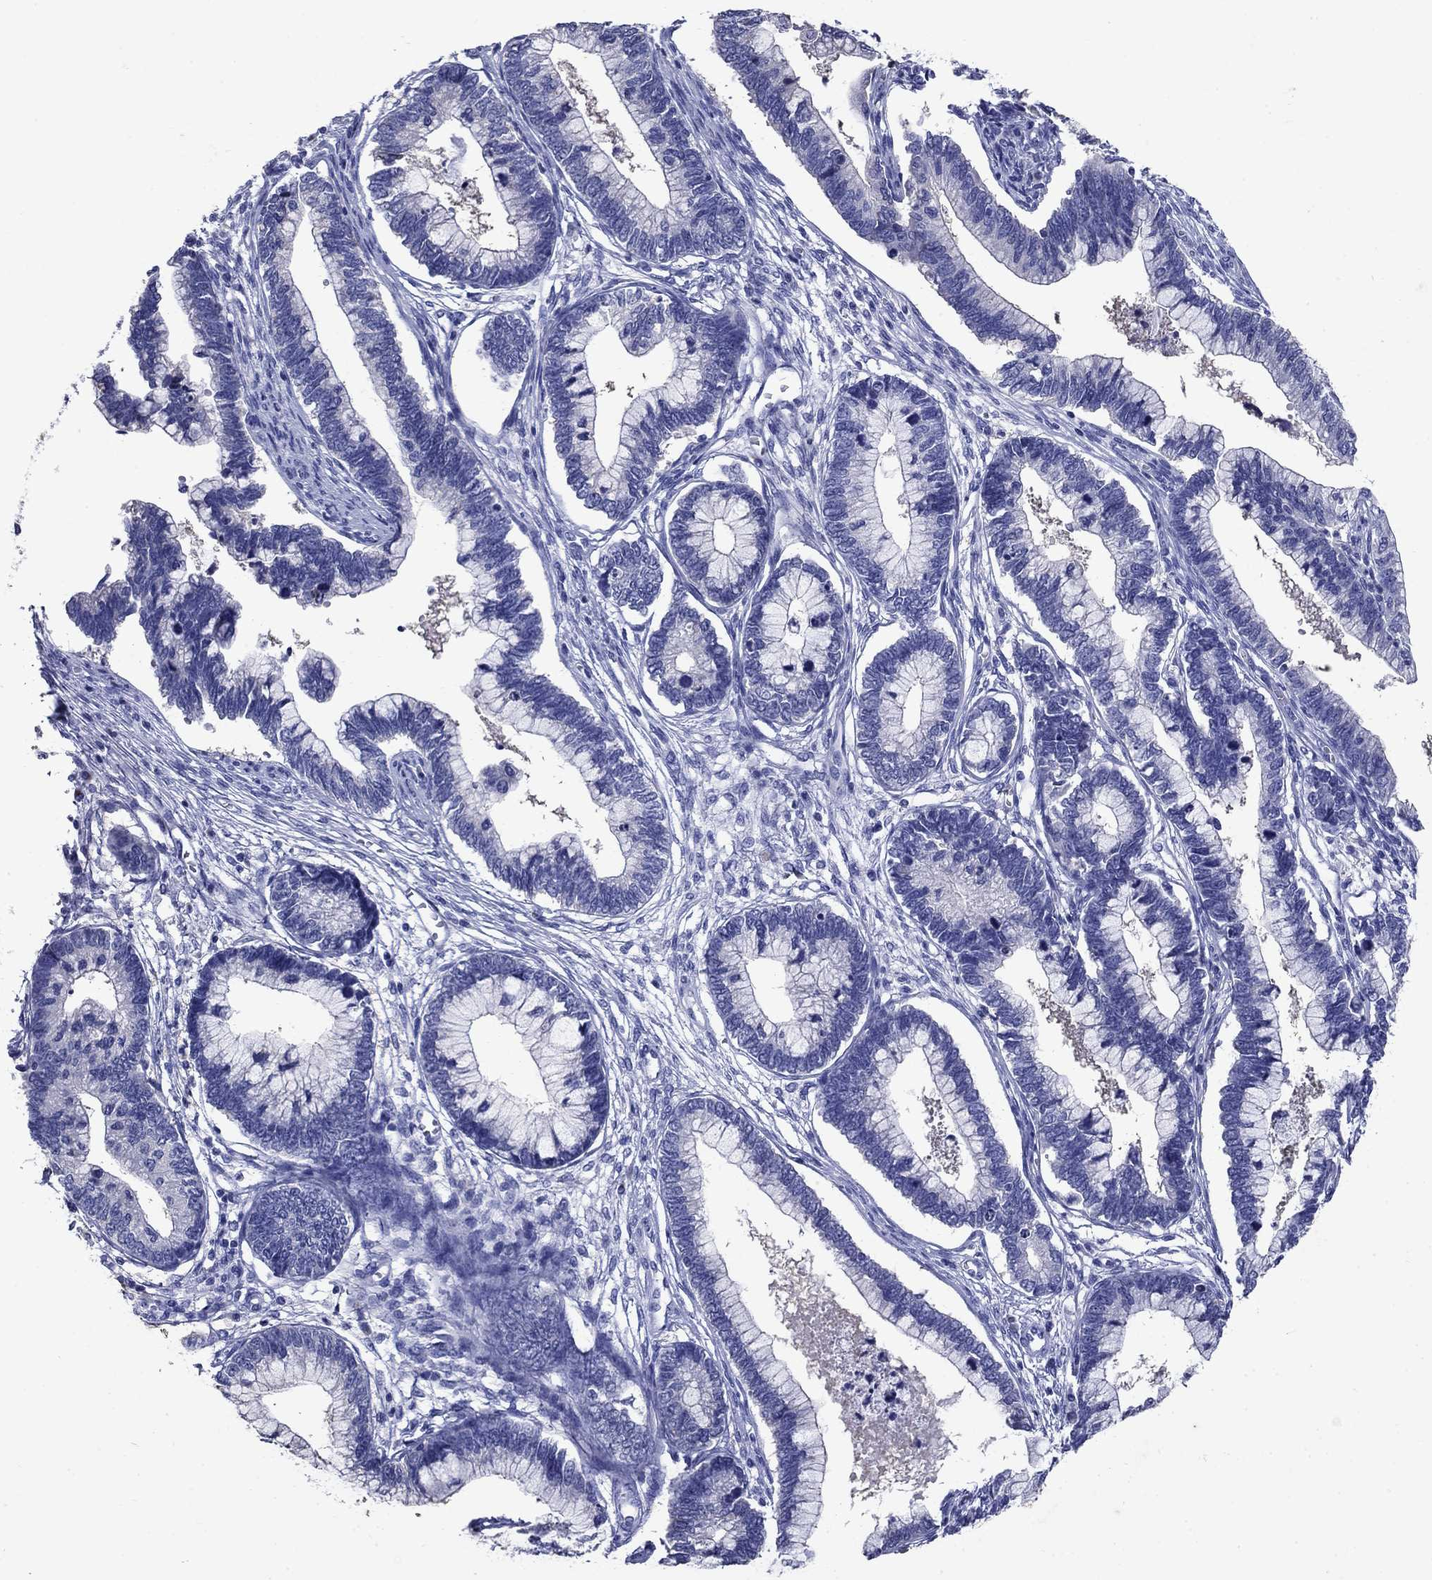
{"staining": {"intensity": "negative", "quantity": "none", "location": "none"}, "tissue": "cervical cancer", "cell_type": "Tumor cells", "image_type": "cancer", "snomed": [{"axis": "morphology", "description": "Adenocarcinoma, NOS"}, {"axis": "topography", "description": "Cervix"}], "caption": "Cervical cancer was stained to show a protein in brown. There is no significant positivity in tumor cells.", "gene": "CD1A", "patient": {"sex": "female", "age": 44}}